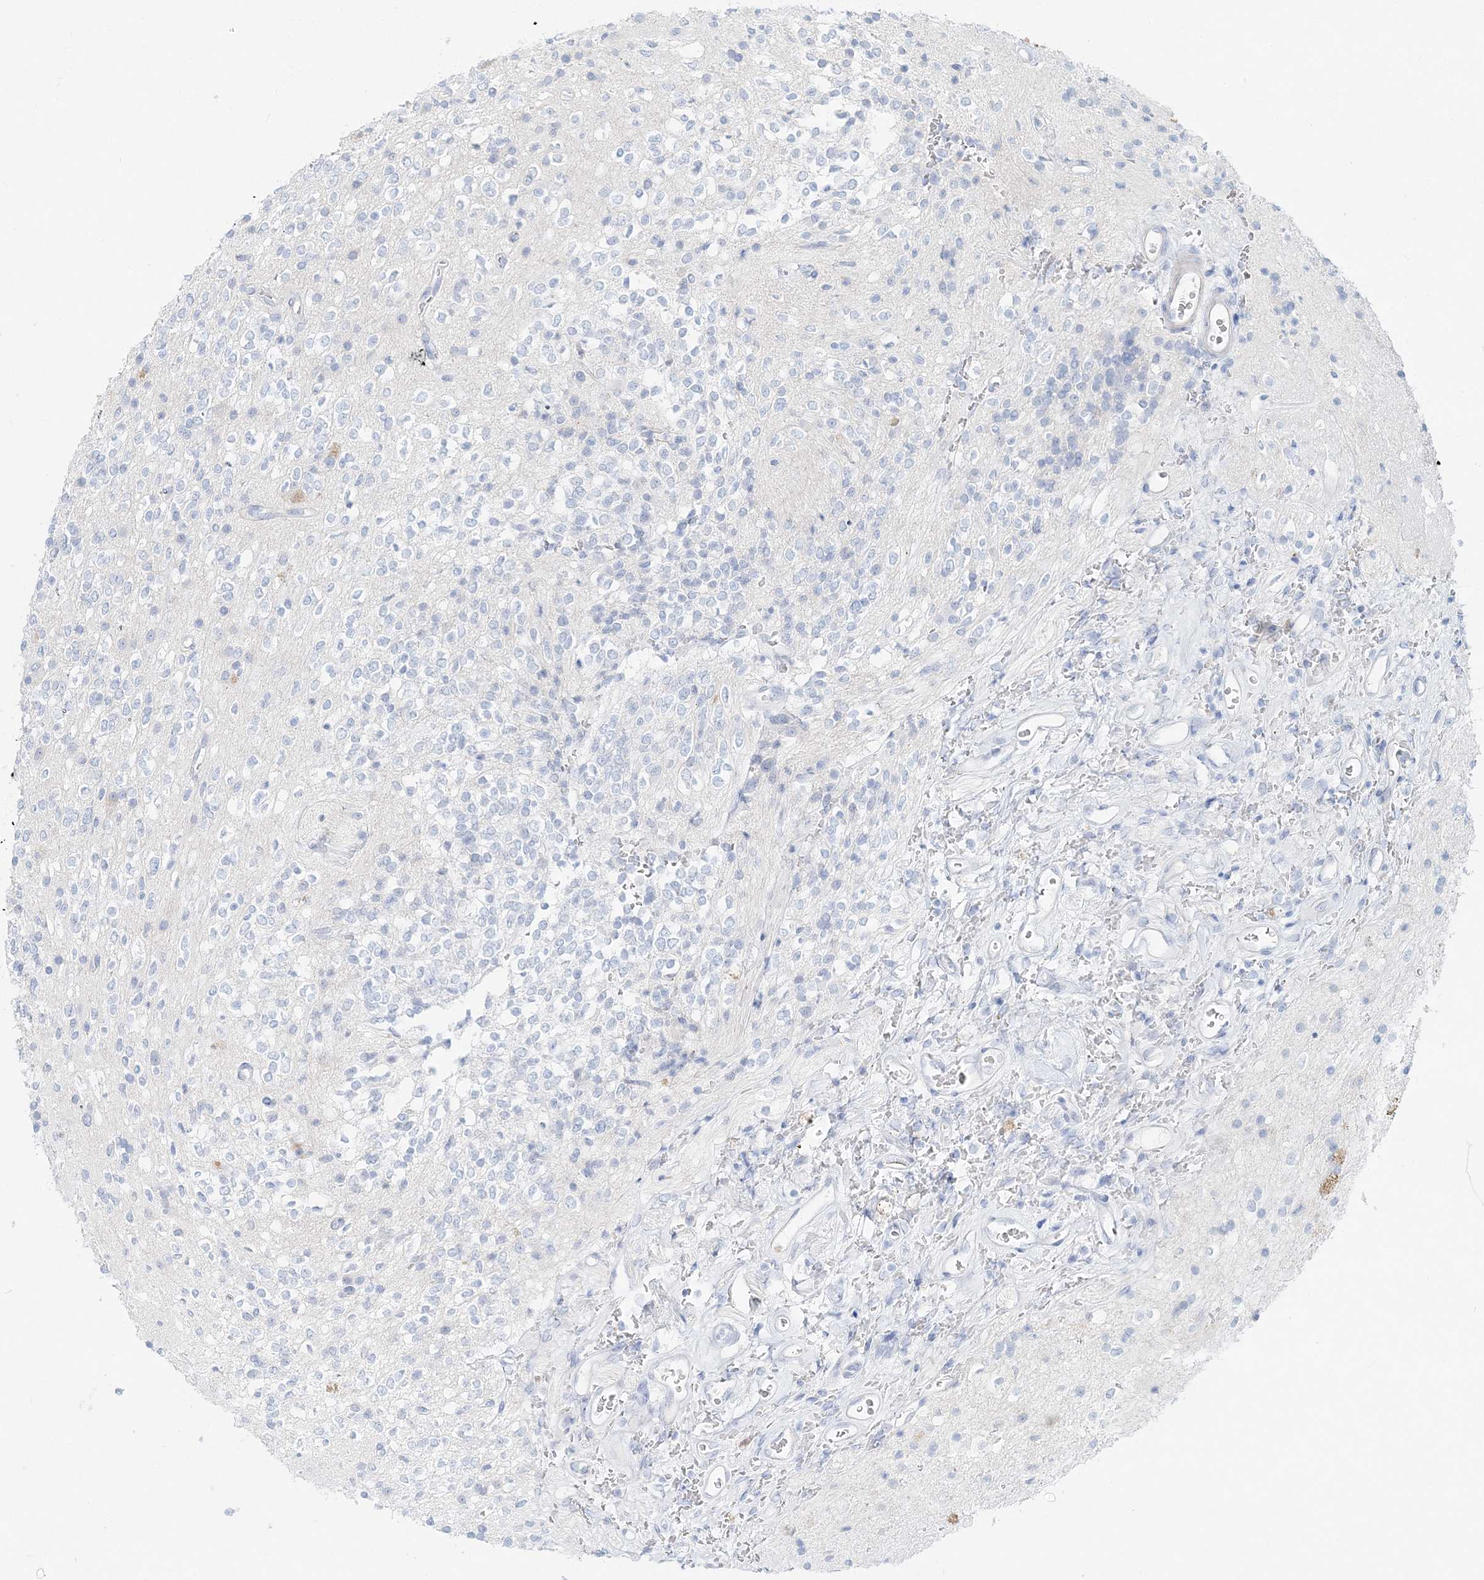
{"staining": {"intensity": "negative", "quantity": "none", "location": "none"}, "tissue": "glioma", "cell_type": "Tumor cells", "image_type": "cancer", "snomed": [{"axis": "morphology", "description": "Glioma, malignant, High grade"}, {"axis": "topography", "description": "Brain"}], "caption": "Human high-grade glioma (malignant) stained for a protein using immunohistochemistry exhibits no staining in tumor cells.", "gene": "DNAH5", "patient": {"sex": "male", "age": 34}}